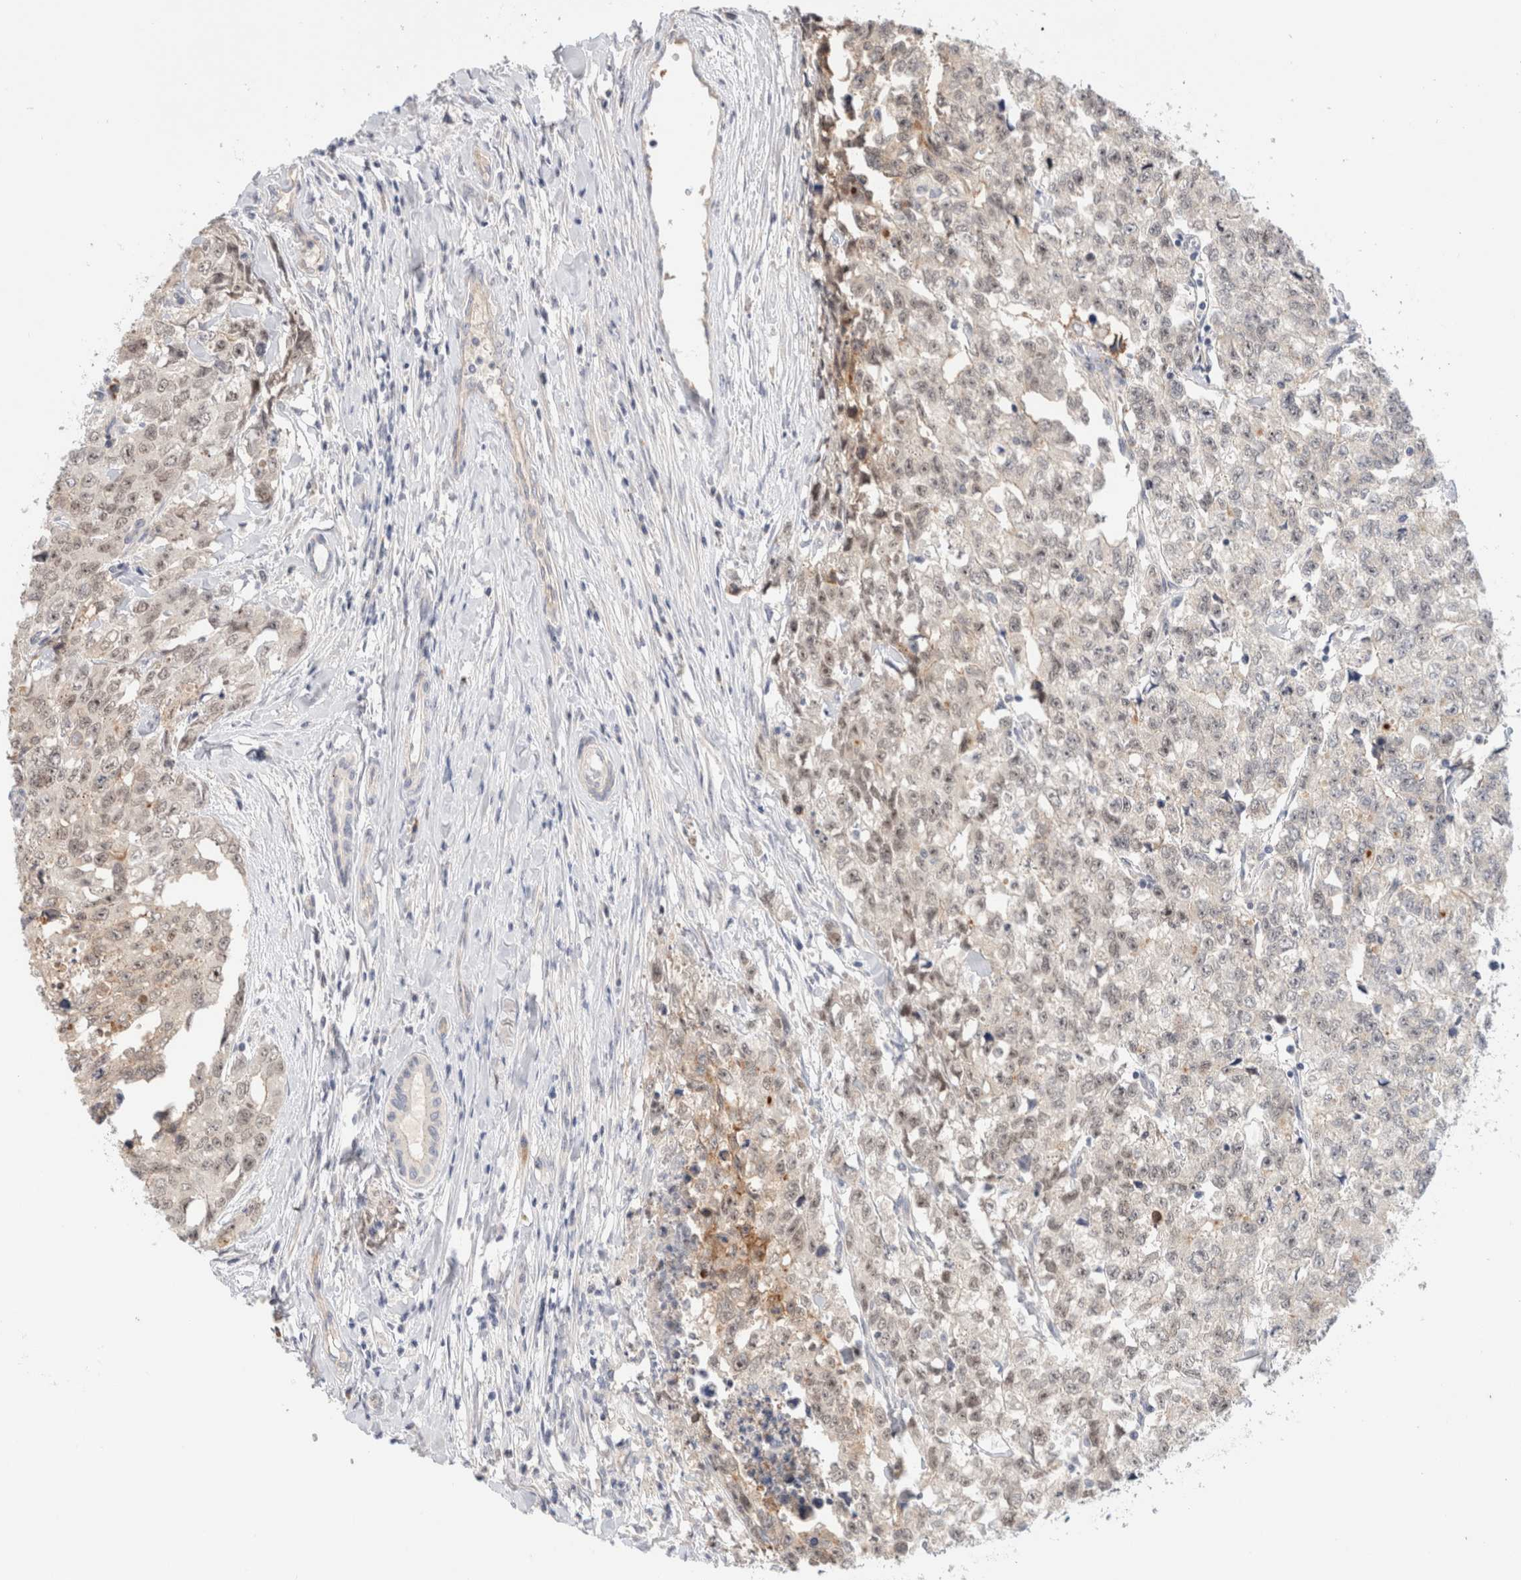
{"staining": {"intensity": "weak", "quantity": "<25%", "location": "cytoplasmic/membranous,nuclear"}, "tissue": "testis cancer", "cell_type": "Tumor cells", "image_type": "cancer", "snomed": [{"axis": "morphology", "description": "Carcinoma, Embryonal, NOS"}, {"axis": "topography", "description": "Testis"}], "caption": "A high-resolution histopathology image shows IHC staining of embryonal carcinoma (testis), which exhibits no significant expression in tumor cells.", "gene": "SPRTN", "patient": {"sex": "male", "age": 28}}